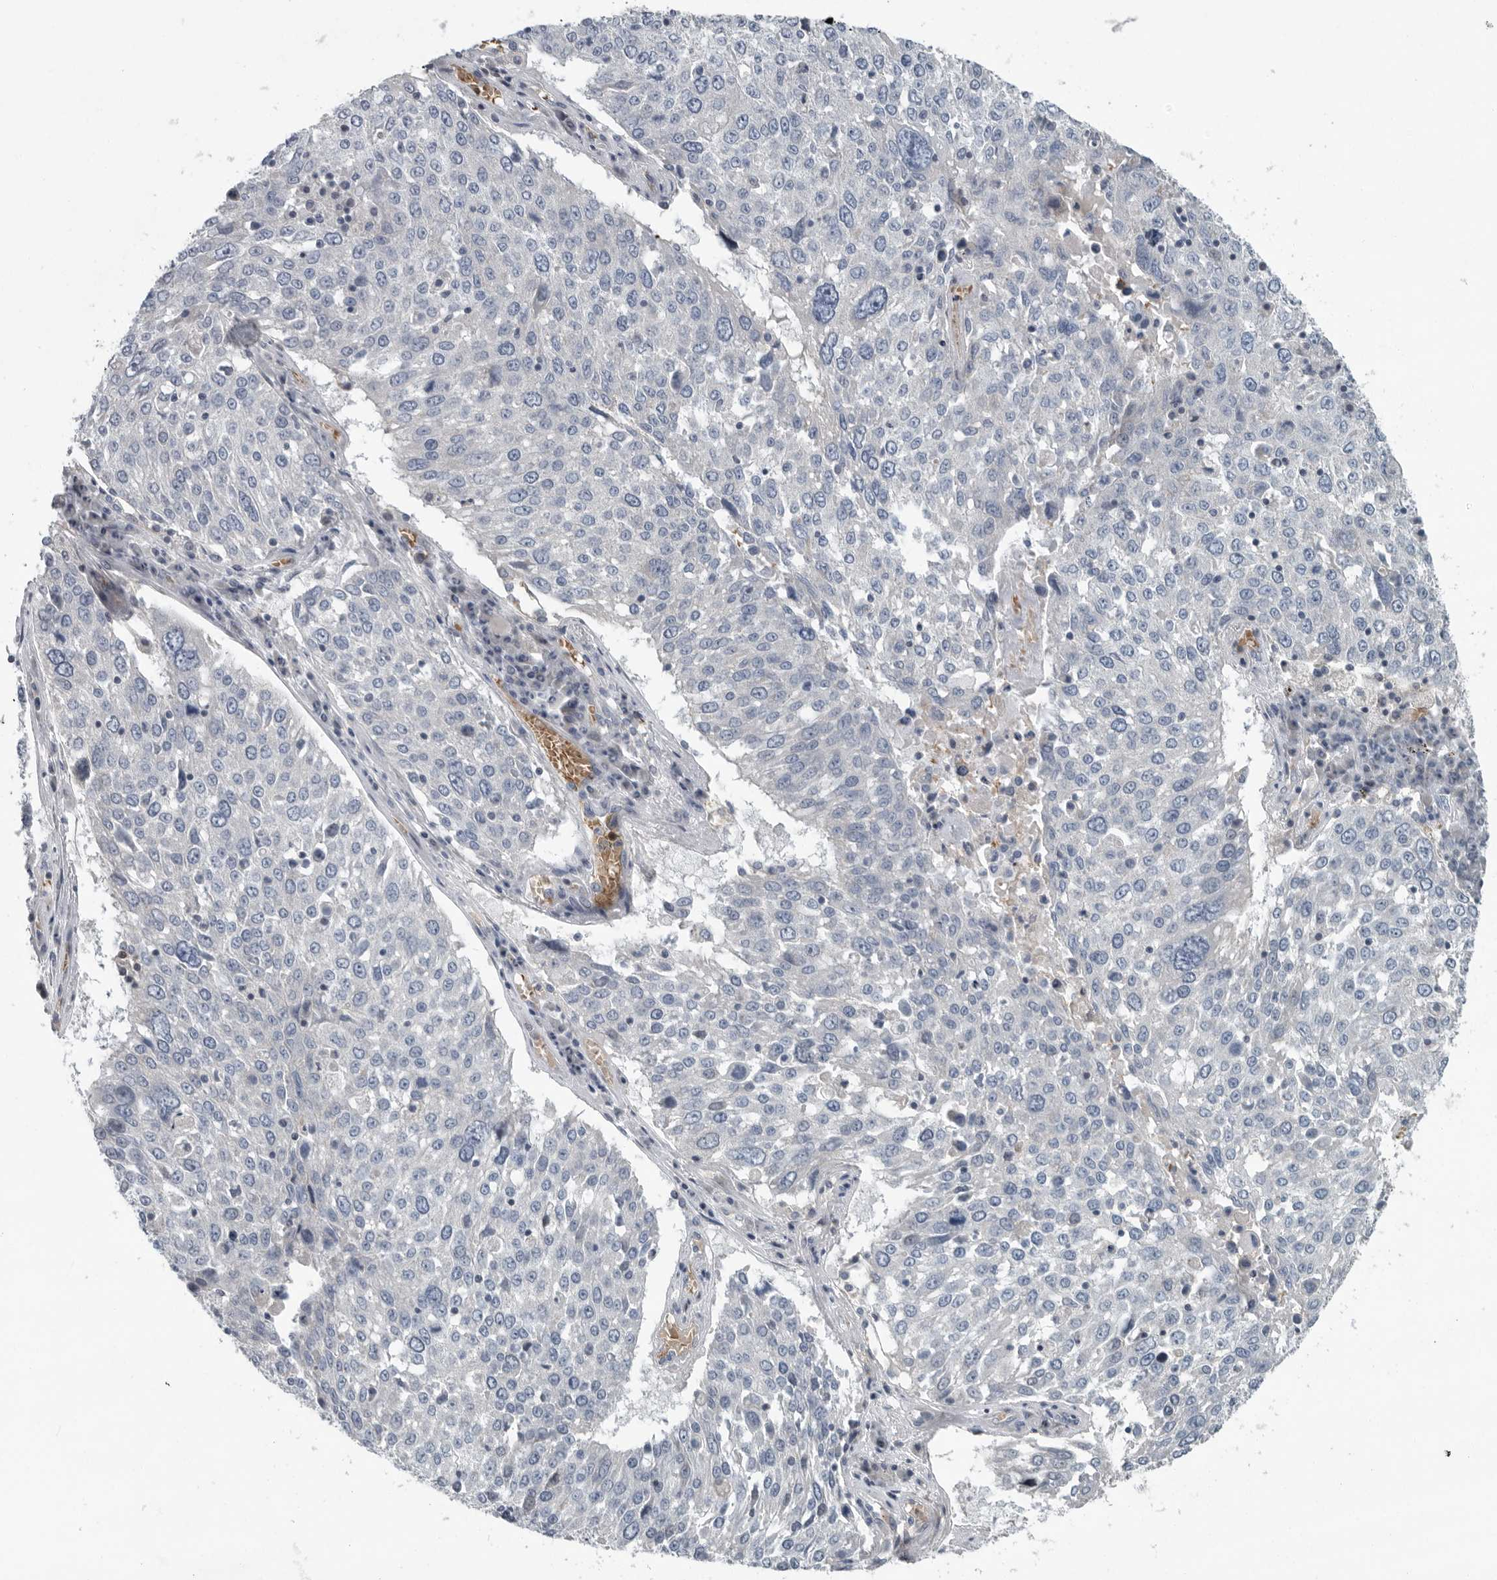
{"staining": {"intensity": "negative", "quantity": "none", "location": "none"}, "tissue": "lung cancer", "cell_type": "Tumor cells", "image_type": "cancer", "snomed": [{"axis": "morphology", "description": "Squamous cell carcinoma, NOS"}, {"axis": "topography", "description": "Lung"}], "caption": "This is an IHC photomicrograph of human lung cancer (squamous cell carcinoma). There is no expression in tumor cells.", "gene": "MPP3", "patient": {"sex": "male", "age": 65}}